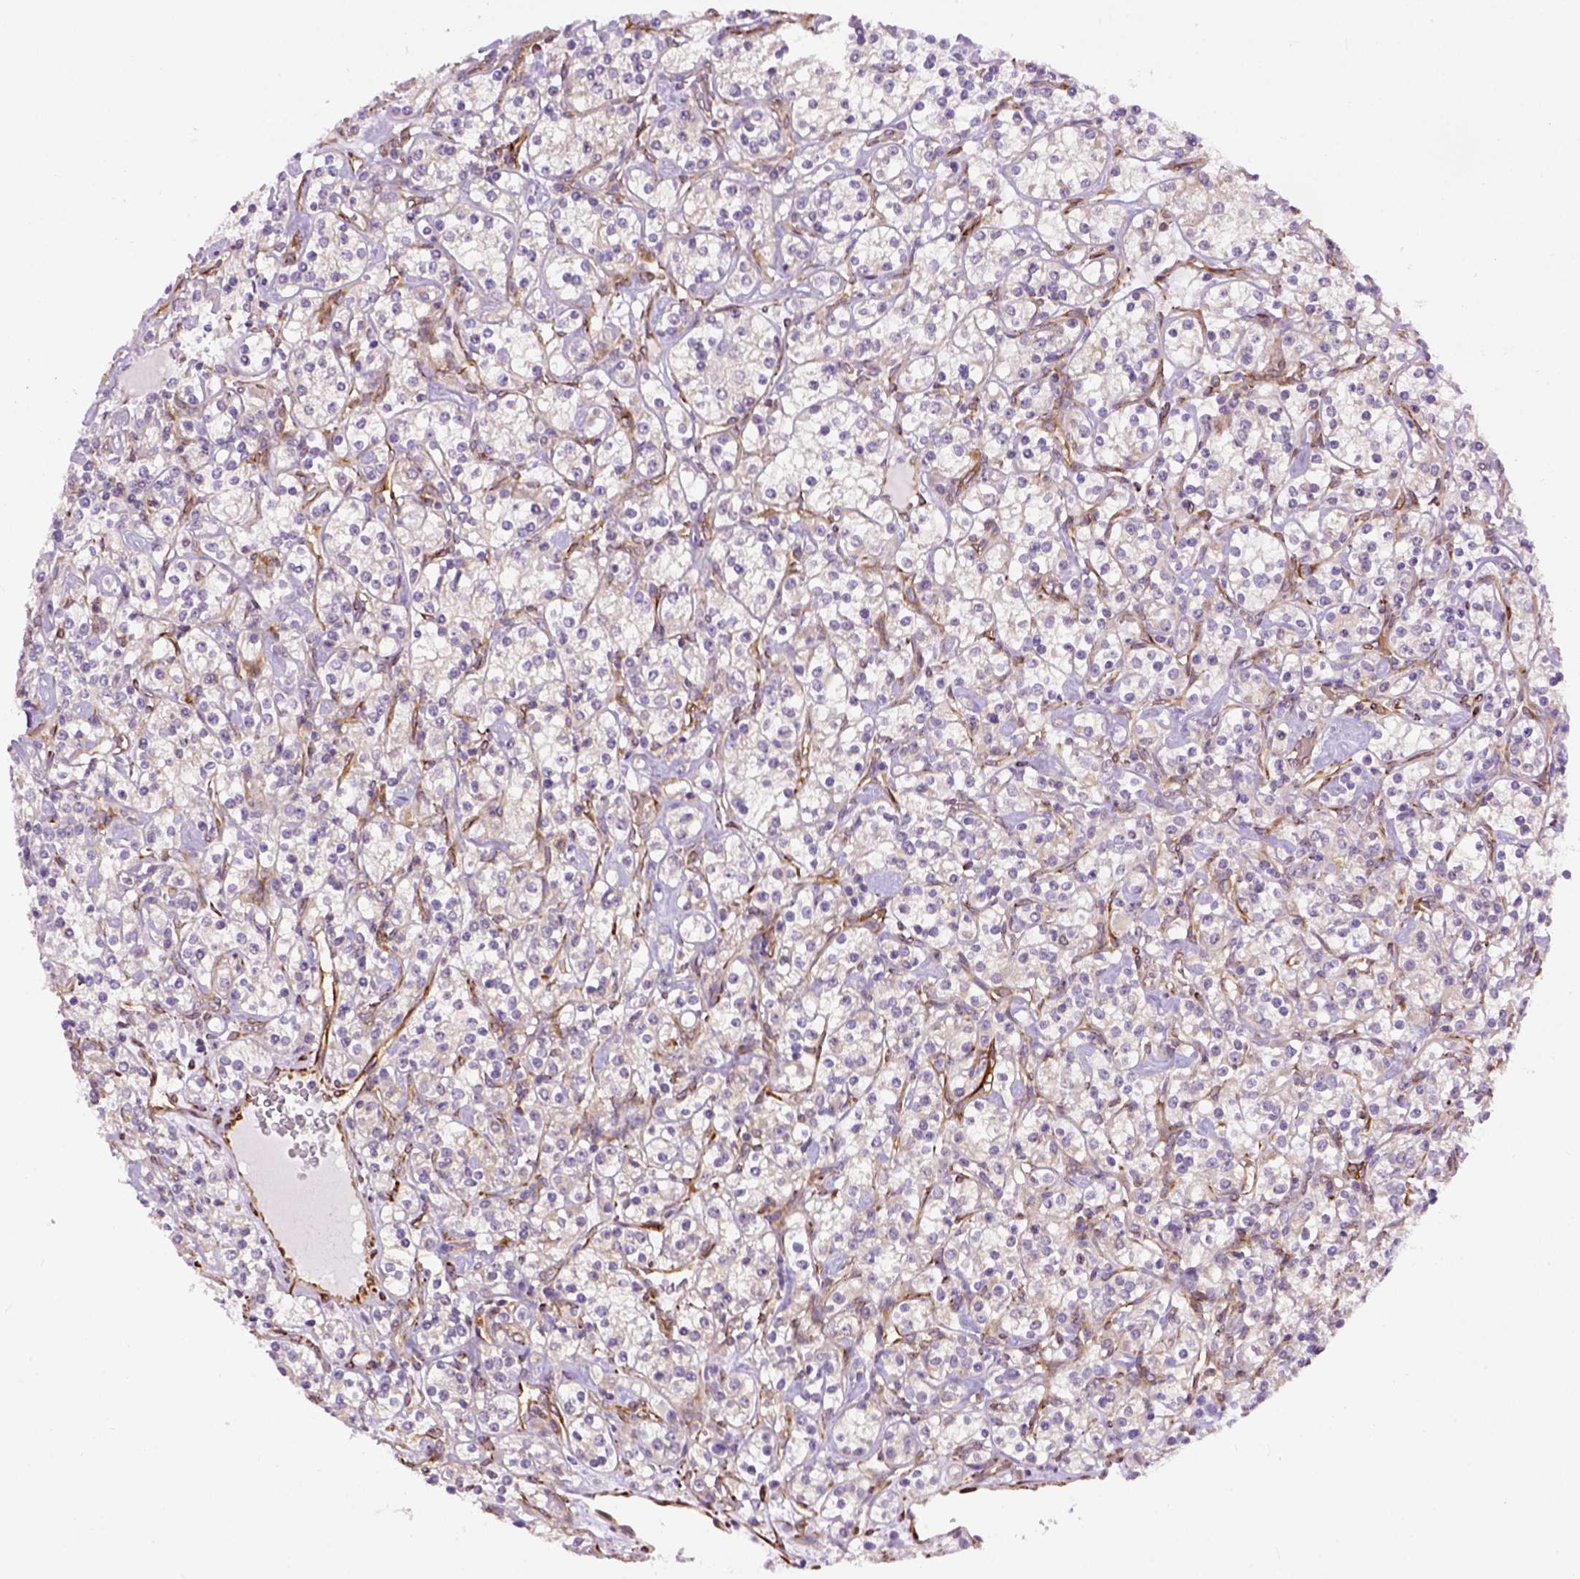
{"staining": {"intensity": "negative", "quantity": "none", "location": "none"}, "tissue": "renal cancer", "cell_type": "Tumor cells", "image_type": "cancer", "snomed": [{"axis": "morphology", "description": "Adenocarcinoma, NOS"}, {"axis": "topography", "description": "Kidney"}], "caption": "There is no significant staining in tumor cells of renal cancer (adenocarcinoma).", "gene": "KAZN", "patient": {"sex": "male", "age": 77}}